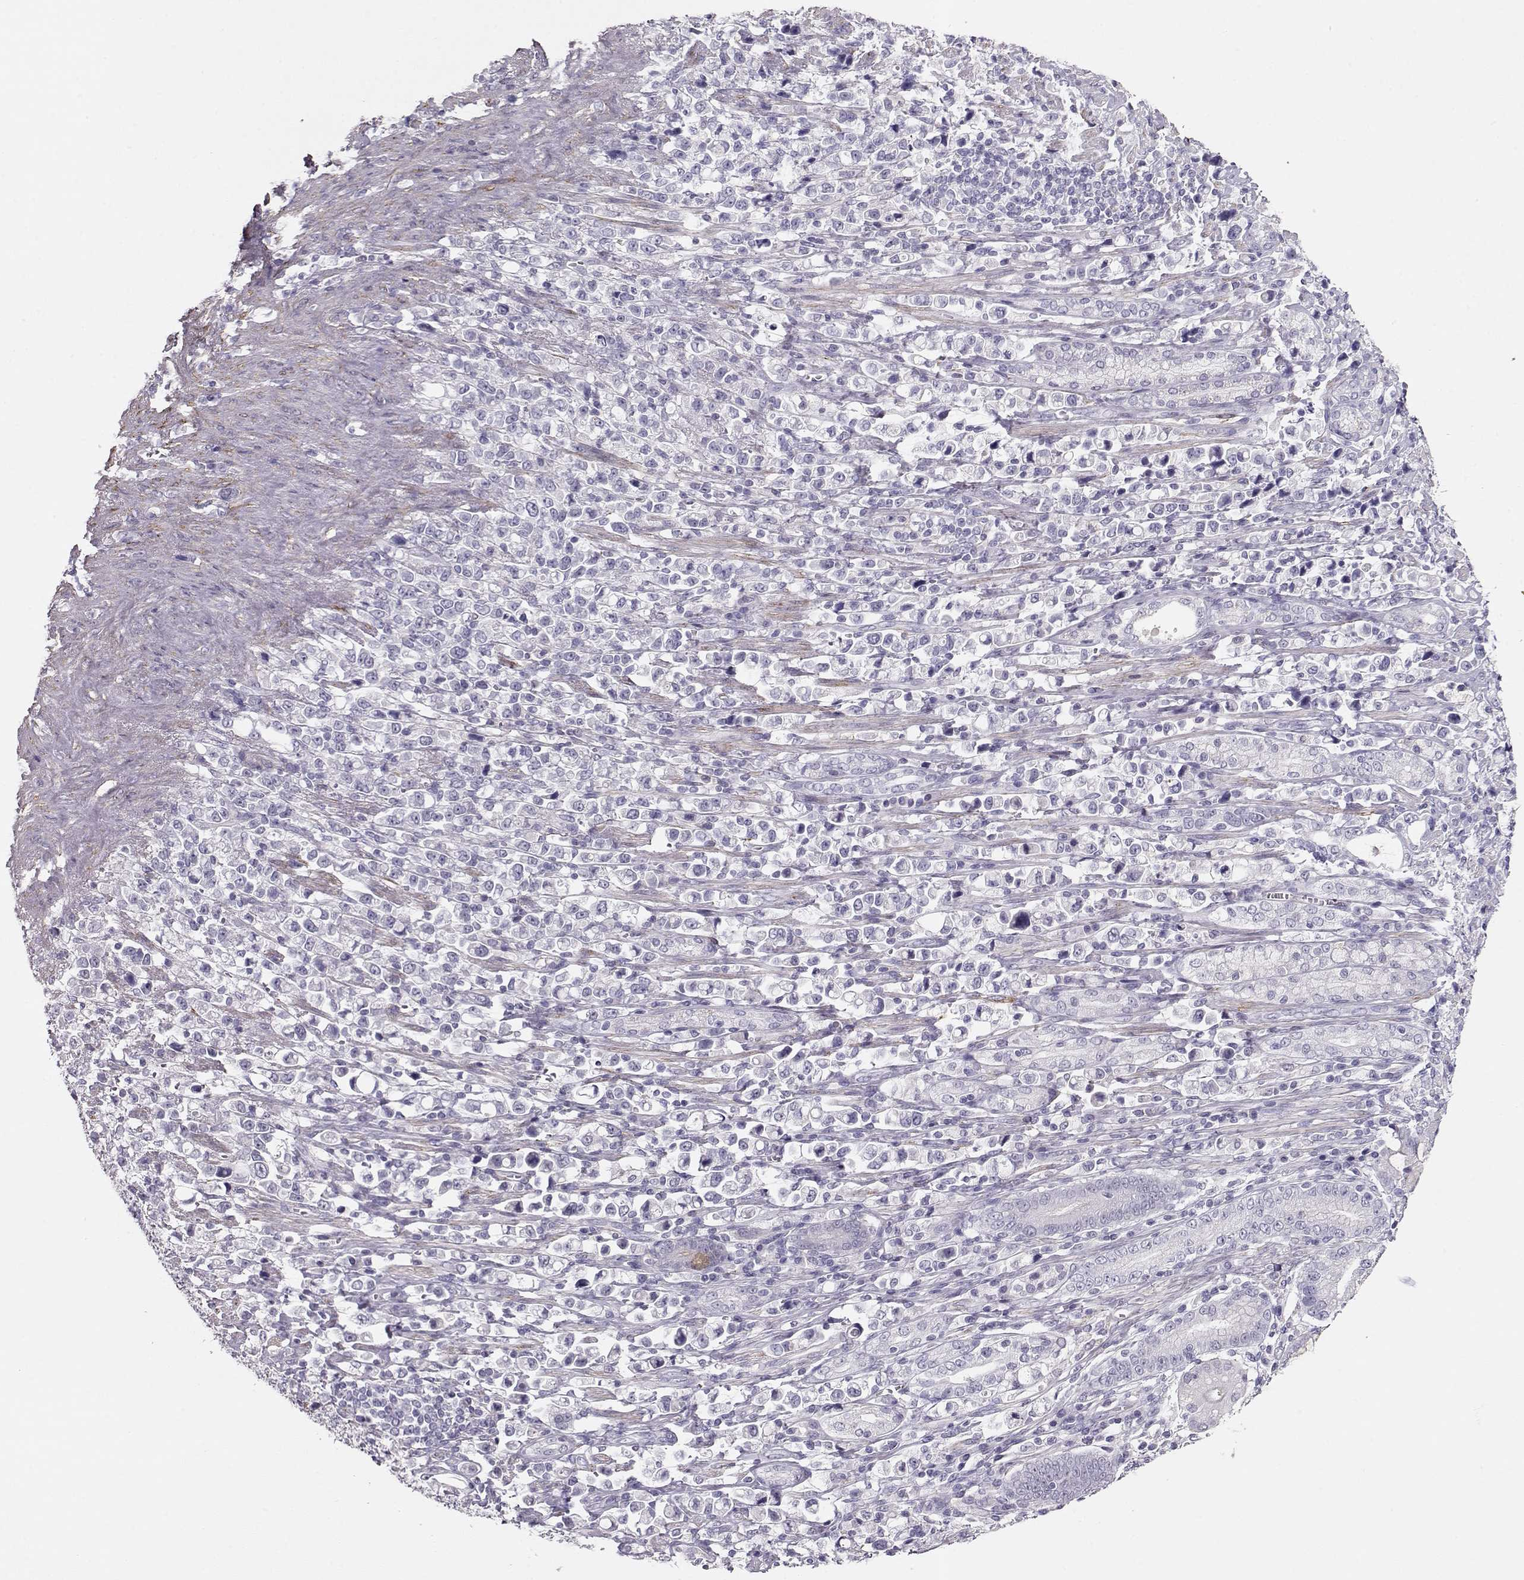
{"staining": {"intensity": "negative", "quantity": "none", "location": "none"}, "tissue": "stomach cancer", "cell_type": "Tumor cells", "image_type": "cancer", "snomed": [{"axis": "morphology", "description": "Adenocarcinoma, NOS"}, {"axis": "topography", "description": "Stomach"}], "caption": "Stomach cancer was stained to show a protein in brown. There is no significant staining in tumor cells. (DAB immunohistochemistry (IHC) with hematoxylin counter stain).", "gene": "RBM44", "patient": {"sex": "male", "age": 63}}